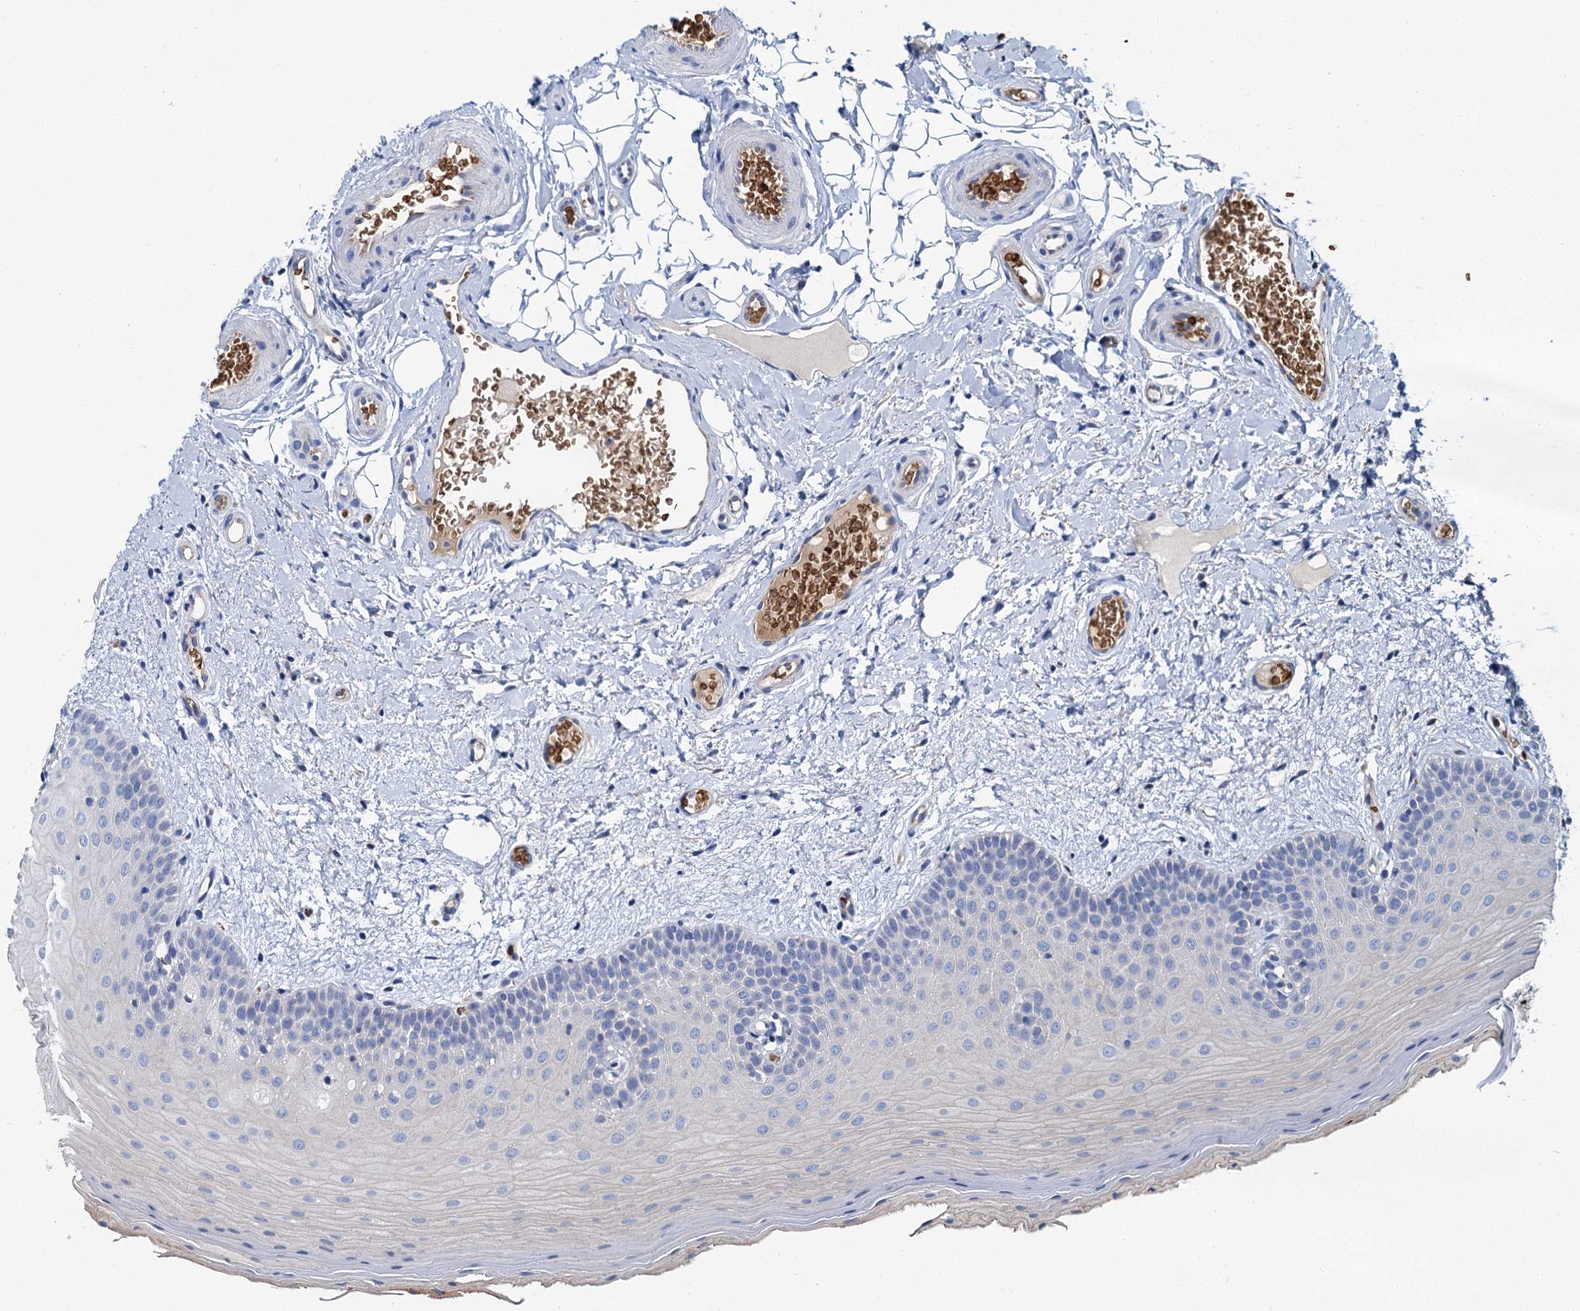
{"staining": {"intensity": "negative", "quantity": "none", "location": "none"}, "tissue": "oral mucosa", "cell_type": "Squamous epithelial cells", "image_type": "normal", "snomed": [{"axis": "morphology", "description": "Normal tissue, NOS"}, {"axis": "topography", "description": "Oral tissue"}, {"axis": "topography", "description": "Tounge, NOS"}], "caption": "Oral mucosa was stained to show a protein in brown. There is no significant expression in squamous epithelial cells. The staining is performed using DAB (3,3'-diaminobenzidine) brown chromogen with nuclei counter-stained in using hematoxylin.", "gene": "ATG2A", "patient": {"sex": "male", "age": 47}}